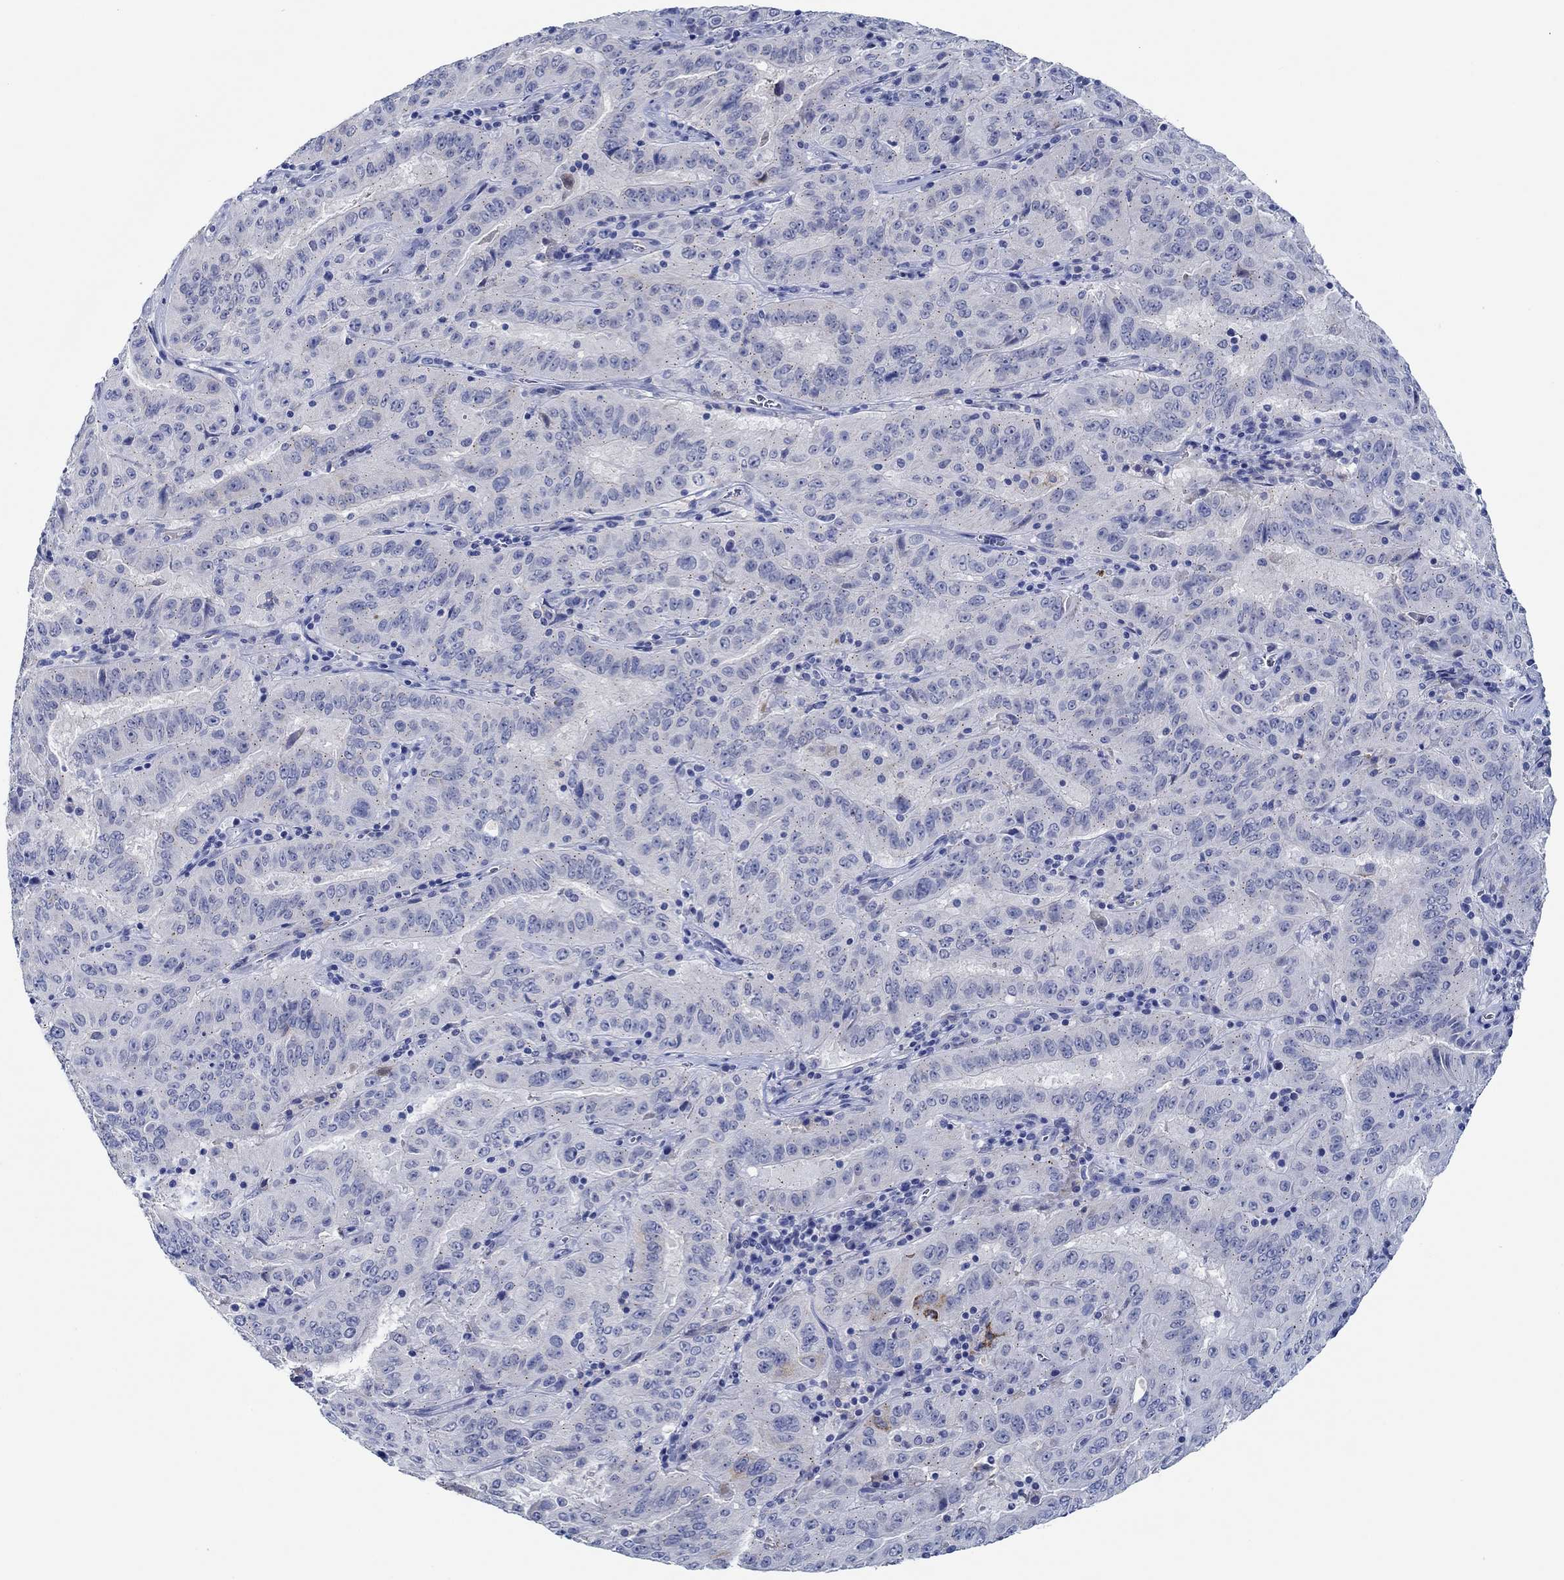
{"staining": {"intensity": "negative", "quantity": "none", "location": "none"}, "tissue": "pancreatic cancer", "cell_type": "Tumor cells", "image_type": "cancer", "snomed": [{"axis": "morphology", "description": "Adenocarcinoma, NOS"}, {"axis": "topography", "description": "Pancreas"}], "caption": "A high-resolution image shows immunohistochemistry (IHC) staining of adenocarcinoma (pancreatic), which demonstrates no significant expression in tumor cells.", "gene": "CPM", "patient": {"sex": "male", "age": 63}}